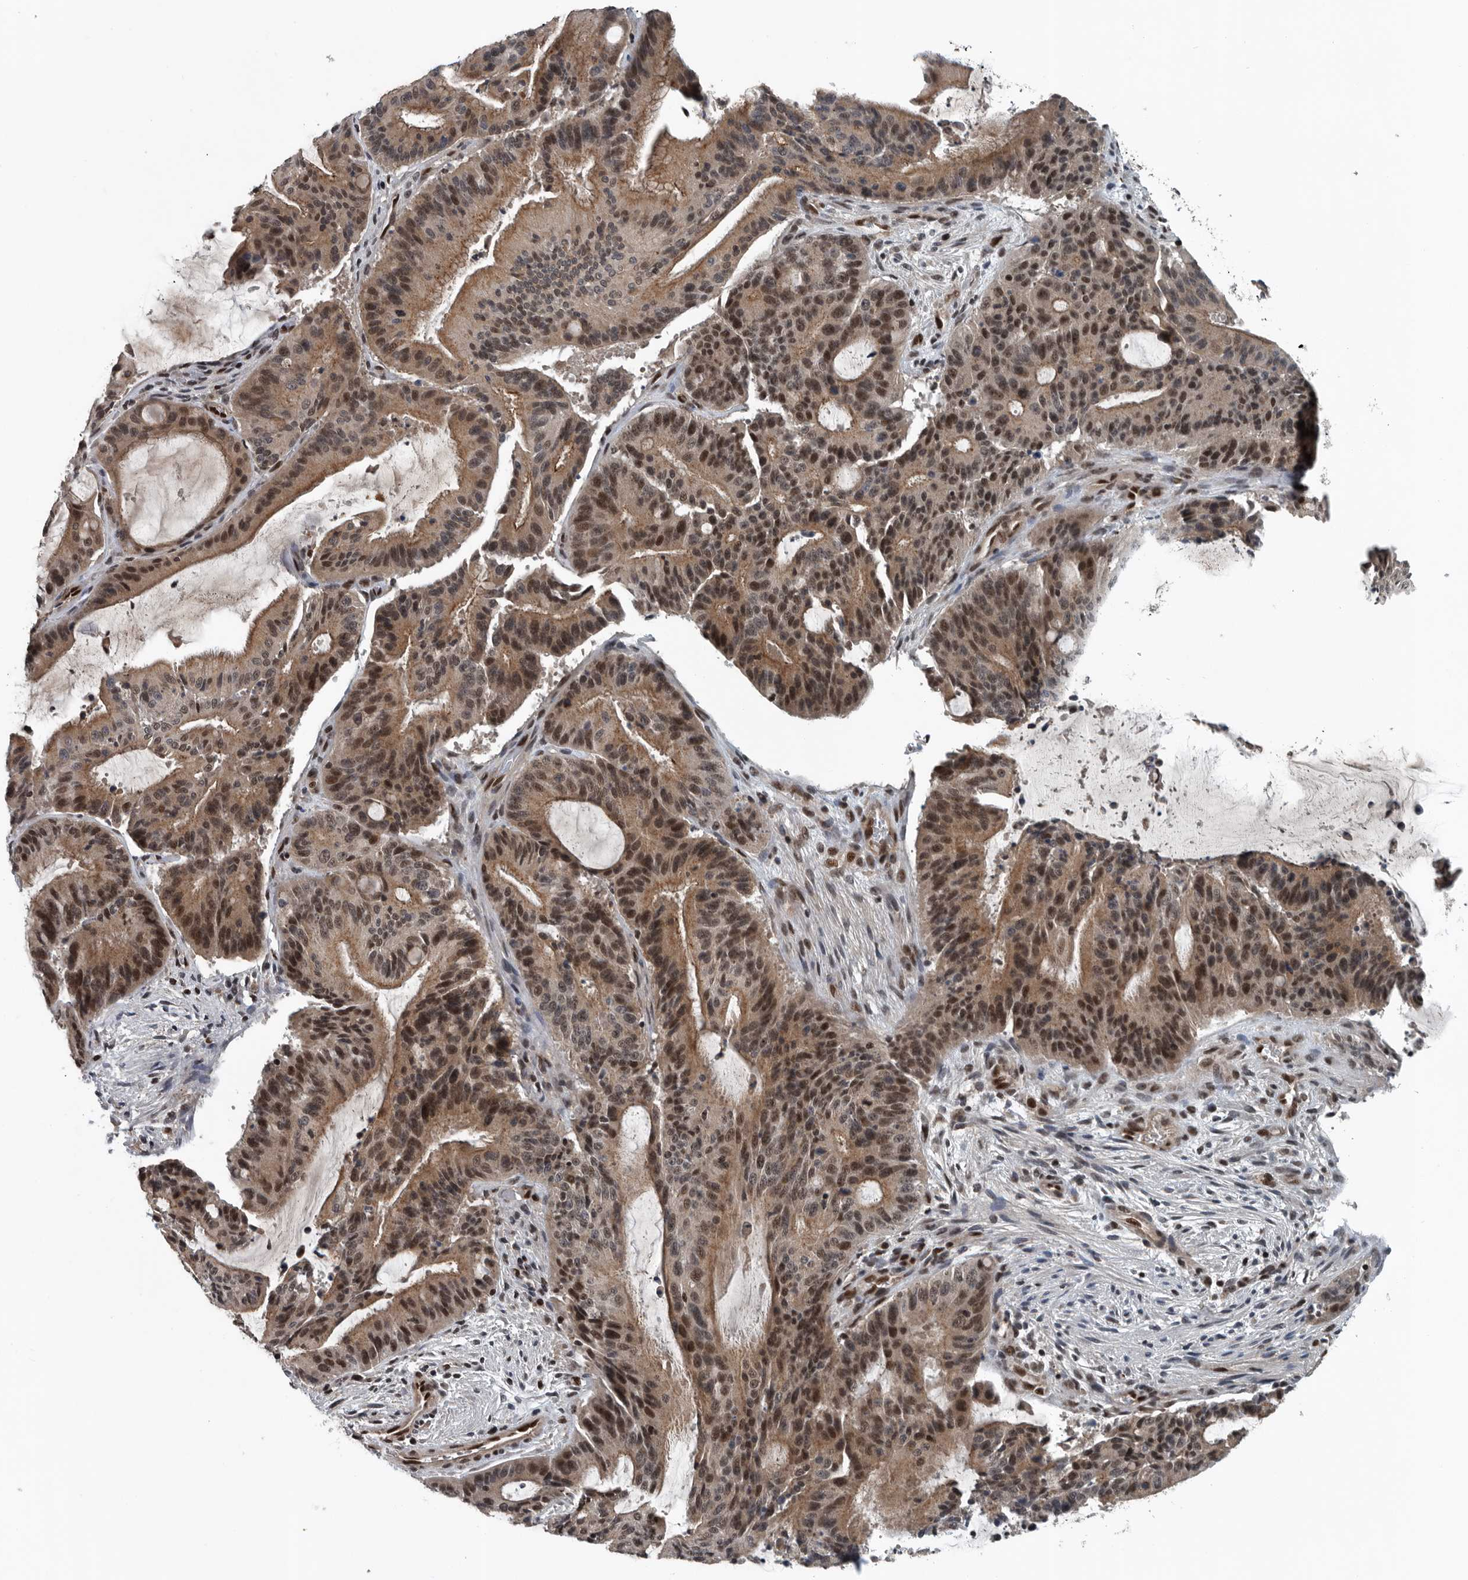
{"staining": {"intensity": "moderate", "quantity": ">75%", "location": "nuclear"}, "tissue": "liver cancer", "cell_type": "Tumor cells", "image_type": "cancer", "snomed": [{"axis": "morphology", "description": "Normal tissue, NOS"}, {"axis": "morphology", "description": "Cholangiocarcinoma"}, {"axis": "topography", "description": "Liver"}, {"axis": "topography", "description": "Peripheral nerve tissue"}], "caption": "This micrograph exhibits immunohistochemistry (IHC) staining of liver cholangiocarcinoma, with medium moderate nuclear positivity in about >75% of tumor cells.", "gene": "SENP7", "patient": {"sex": "female", "age": 73}}